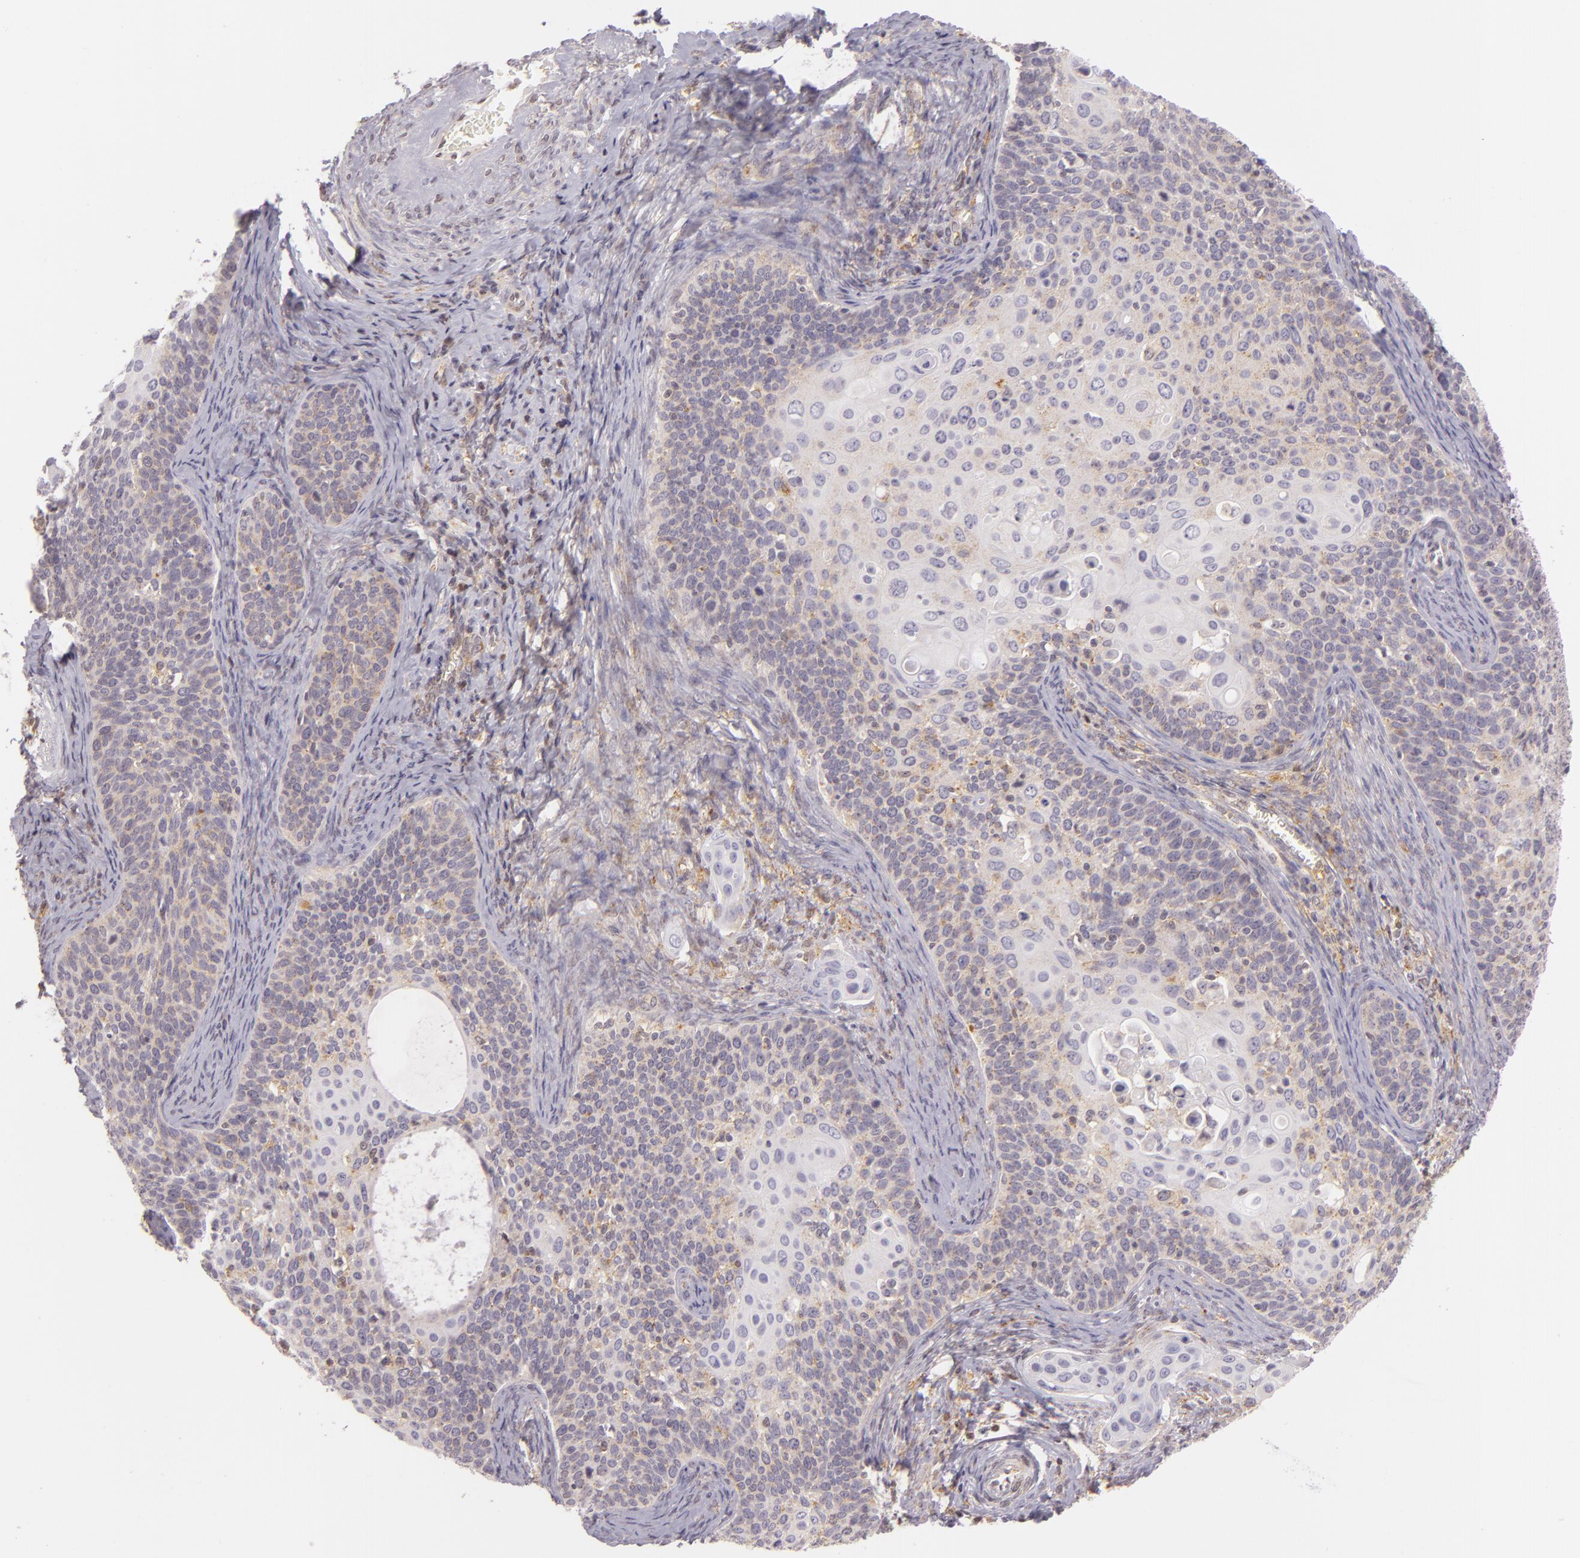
{"staining": {"intensity": "weak", "quantity": "25%-75%", "location": "cytoplasmic/membranous"}, "tissue": "cervical cancer", "cell_type": "Tumor cells", "image_type": "cancer", "snomed": [{"axis": "morphology", "description": "Squamous cell carcinoma, NOS"}, {"axis": "topography", "description": "Cervix"}], "caption": "Brown immunohistochemical staining in human cervical squamous cell carcinoma reveals weak cytoplasmic/membranous expression in approximately 25%-75% of tumor cells.", "gene": "IMPDH1", "patient": {"sex": "female", "age": 33}}